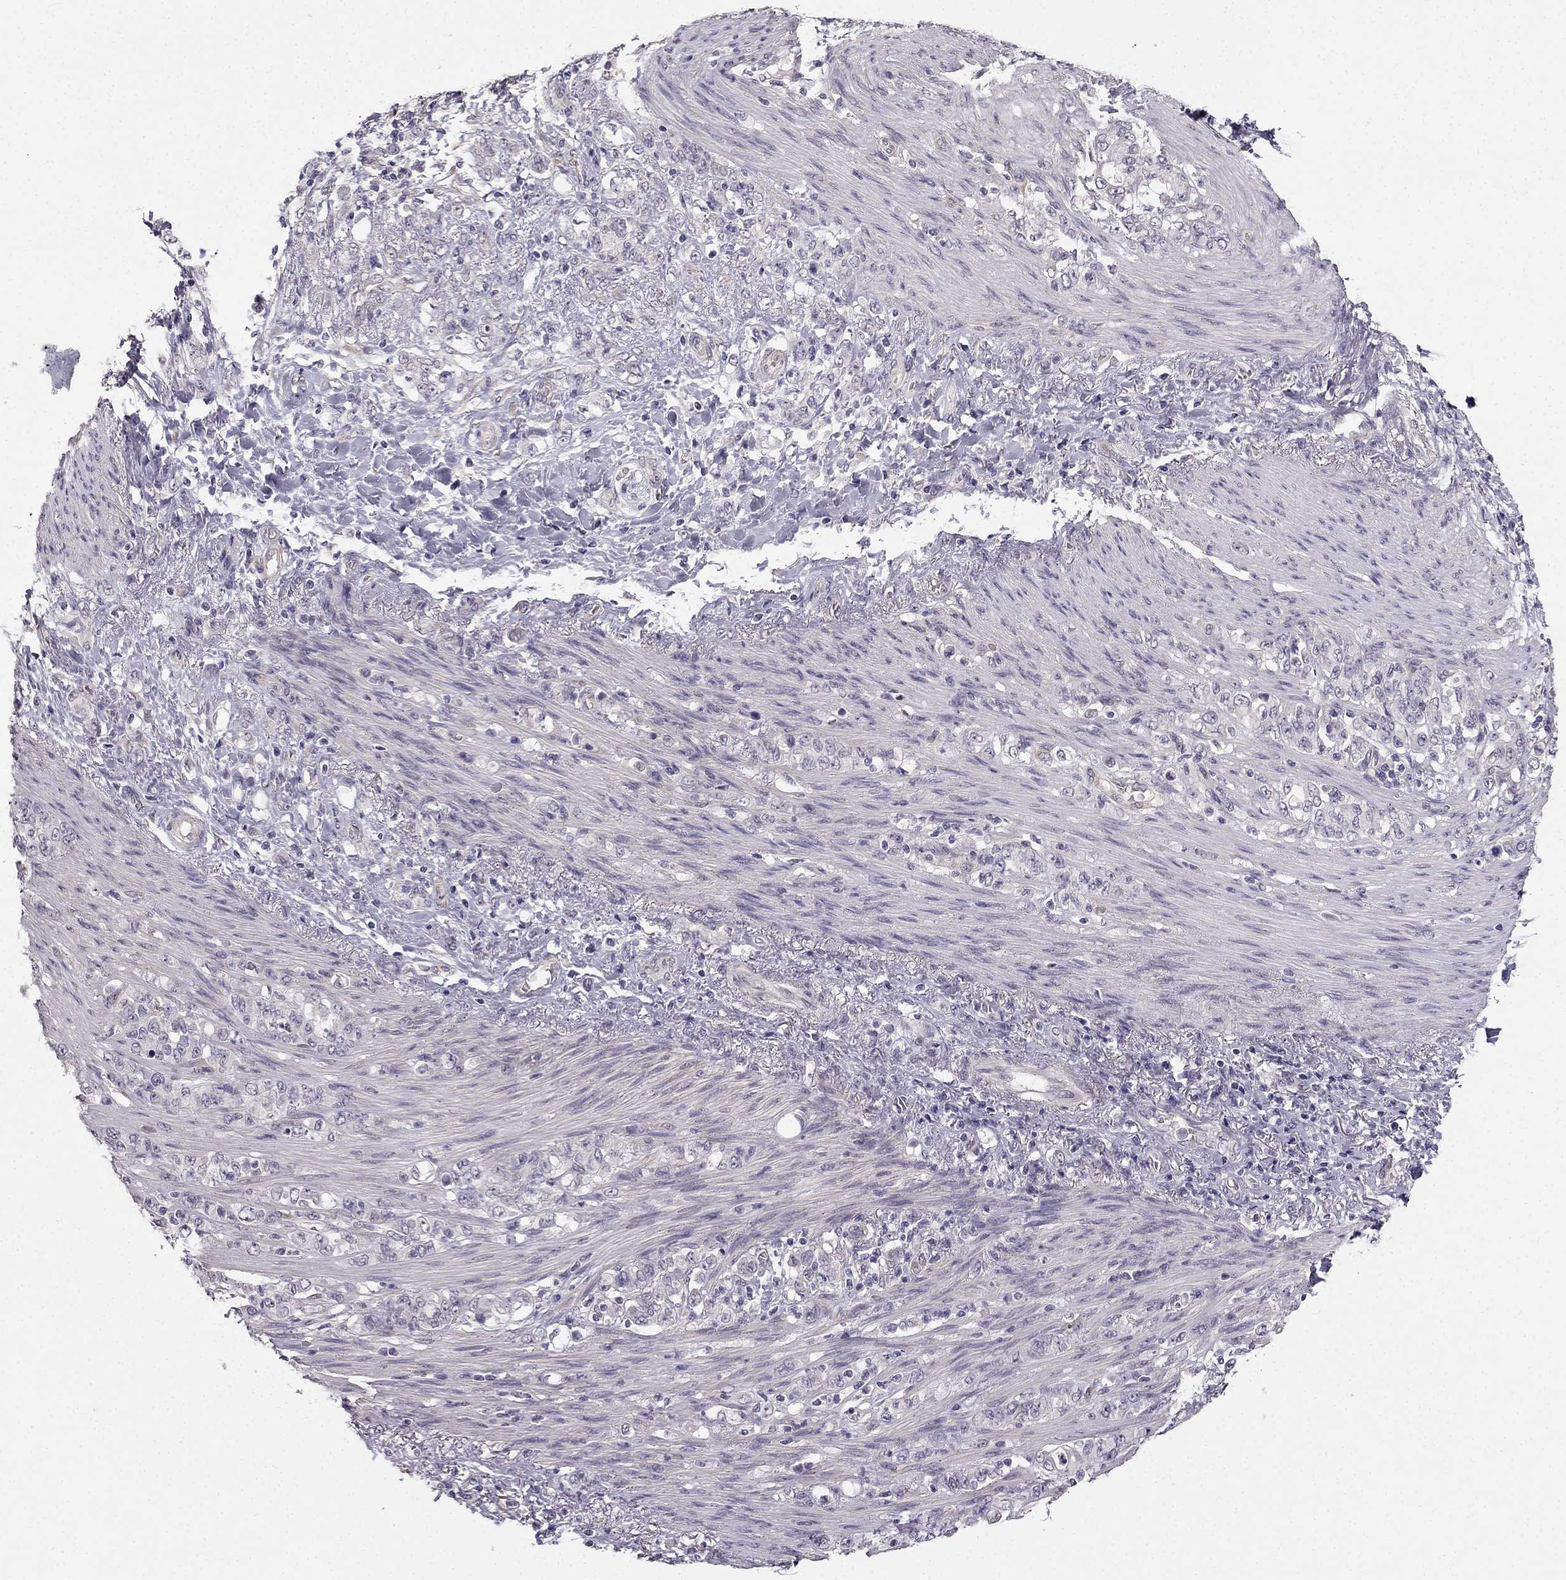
{"staining": {"intensity": "negative", "quantity": "none", "location": "none"}, "tissue": "stomach cancer", "cell_type": "Tumor cells", "image_type": "cancer", "snomed": [{"axis": "morphology", "description": "Adenocarcinoma, NOS"}, {"axis": "topography", "description": "Stomach"}], "caption": "Image shows no significant protein expression in tumor cells of stomach adenocarcinoma. Nuclei are stained in blue.", "gene": "TSPYL5", "patient": {"sex": "female", "age": 79}}